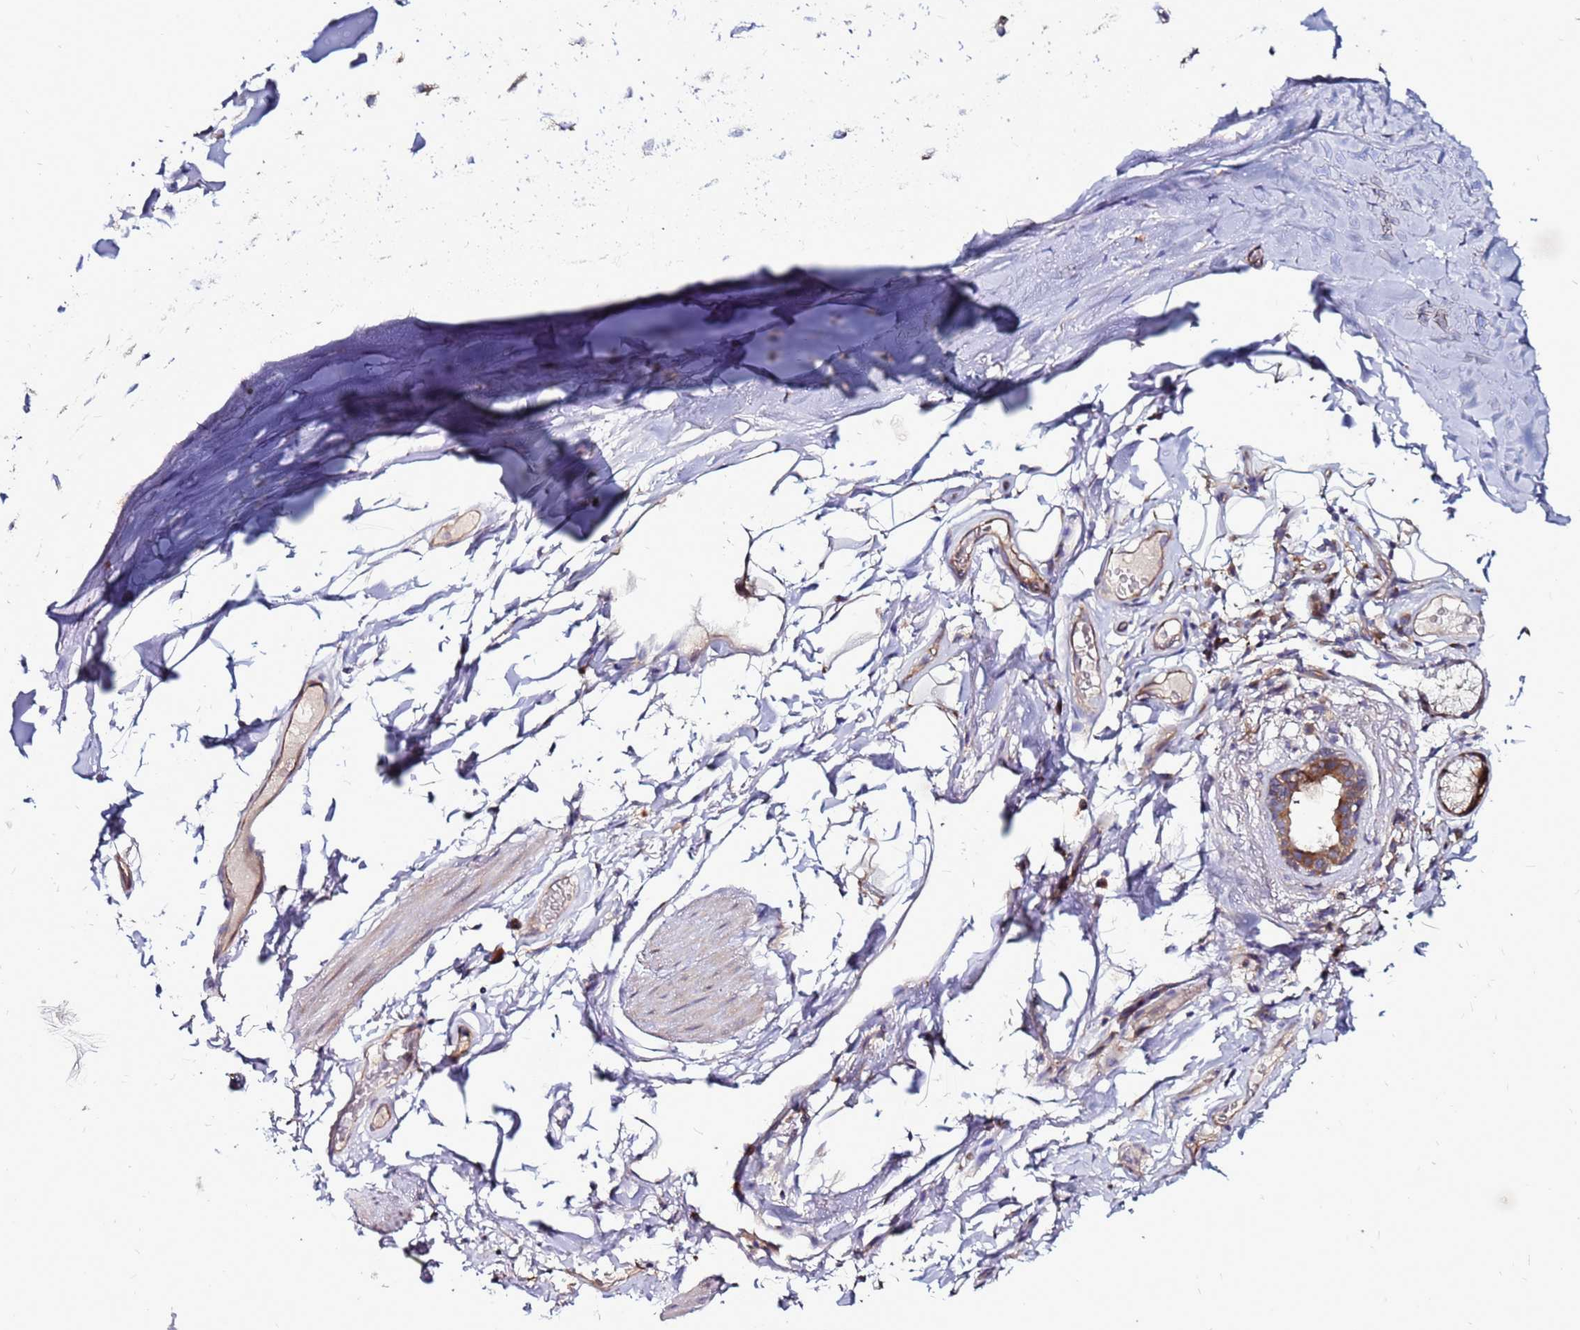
{"staining": {"intensity": "negative", "quantity": "none", "location": "none"}, "tissue": "adipose tissue", "cell_type": "Adipocytes", "image_type": "normal", "snomed": [{"axis": "morphology", "description": "Normal tissue, NOS"}, {"axis": "topography", "description": "Lymph node"}, {"axis": "topography", "description": "Bronchus"}], "caption": "This is a image of IHC staining of normal adipose tissue, which shows no expression in adipocytes.", "gene": "GPN3", "patient": {"sex": "male", "age": 63}}